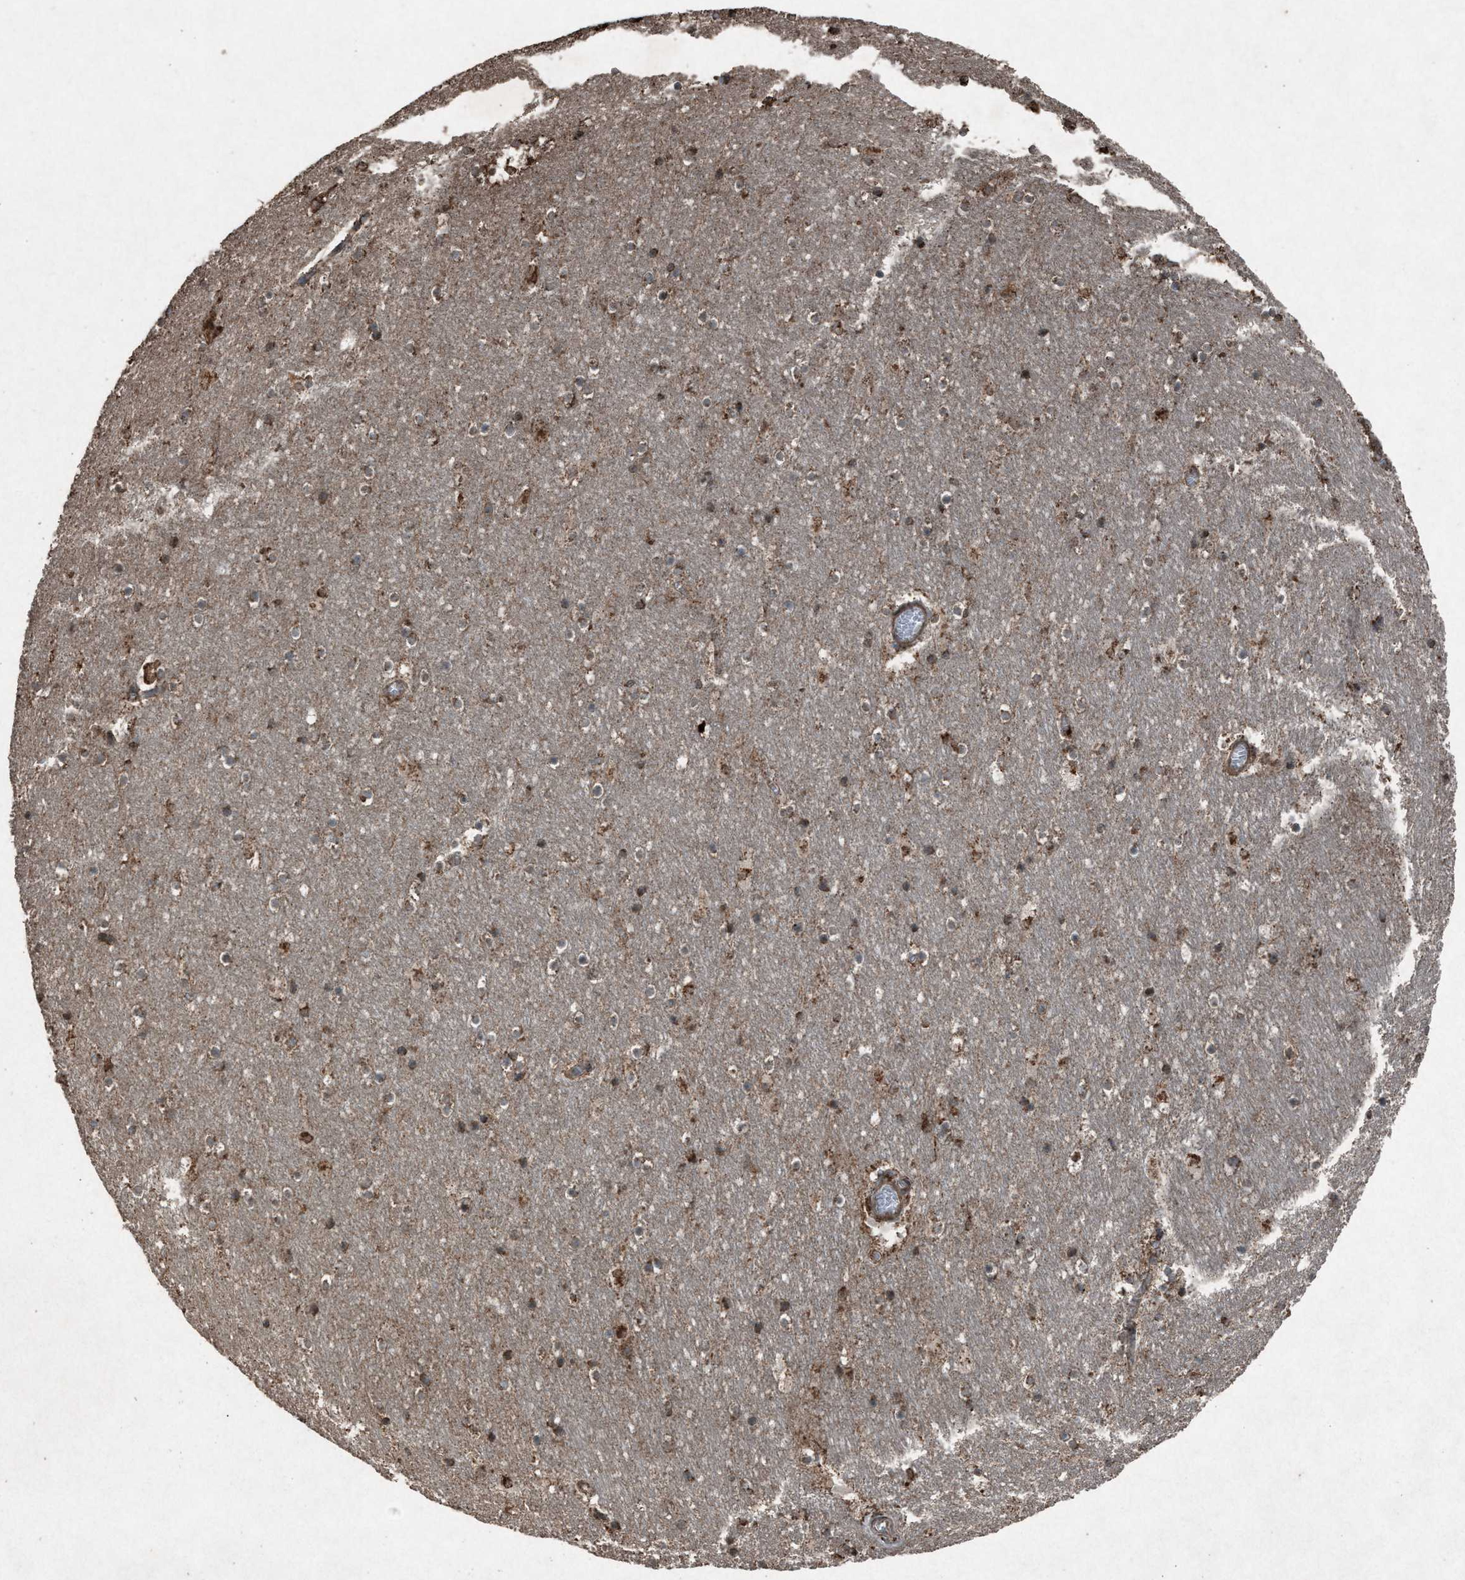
{"staining": {"intensity": "weak", "quantity": ">75%", "location": "cytoplasmic/membranous"}, "tissue": "hippocampus", "cell_type": "Glial cells", "image_type": "normal", "snomed": [{"axis": "morphology", "description": "Normal tissue, NOS"}, {"axis": "topography", "description": "Hippocampus"}], "caption": "High-magnification brightfield microscopy of unremarkable hippocampus stained with DAB (3,3'-diaminobenzidine) (brown) and counterstained with hematoxylin (blue). glial cells exhibit weak cytoplasmic/membranous expression is appreciated in about>75% of cells.", "gene": "CALR", "patient": {"sex": "male", "age": 45}}